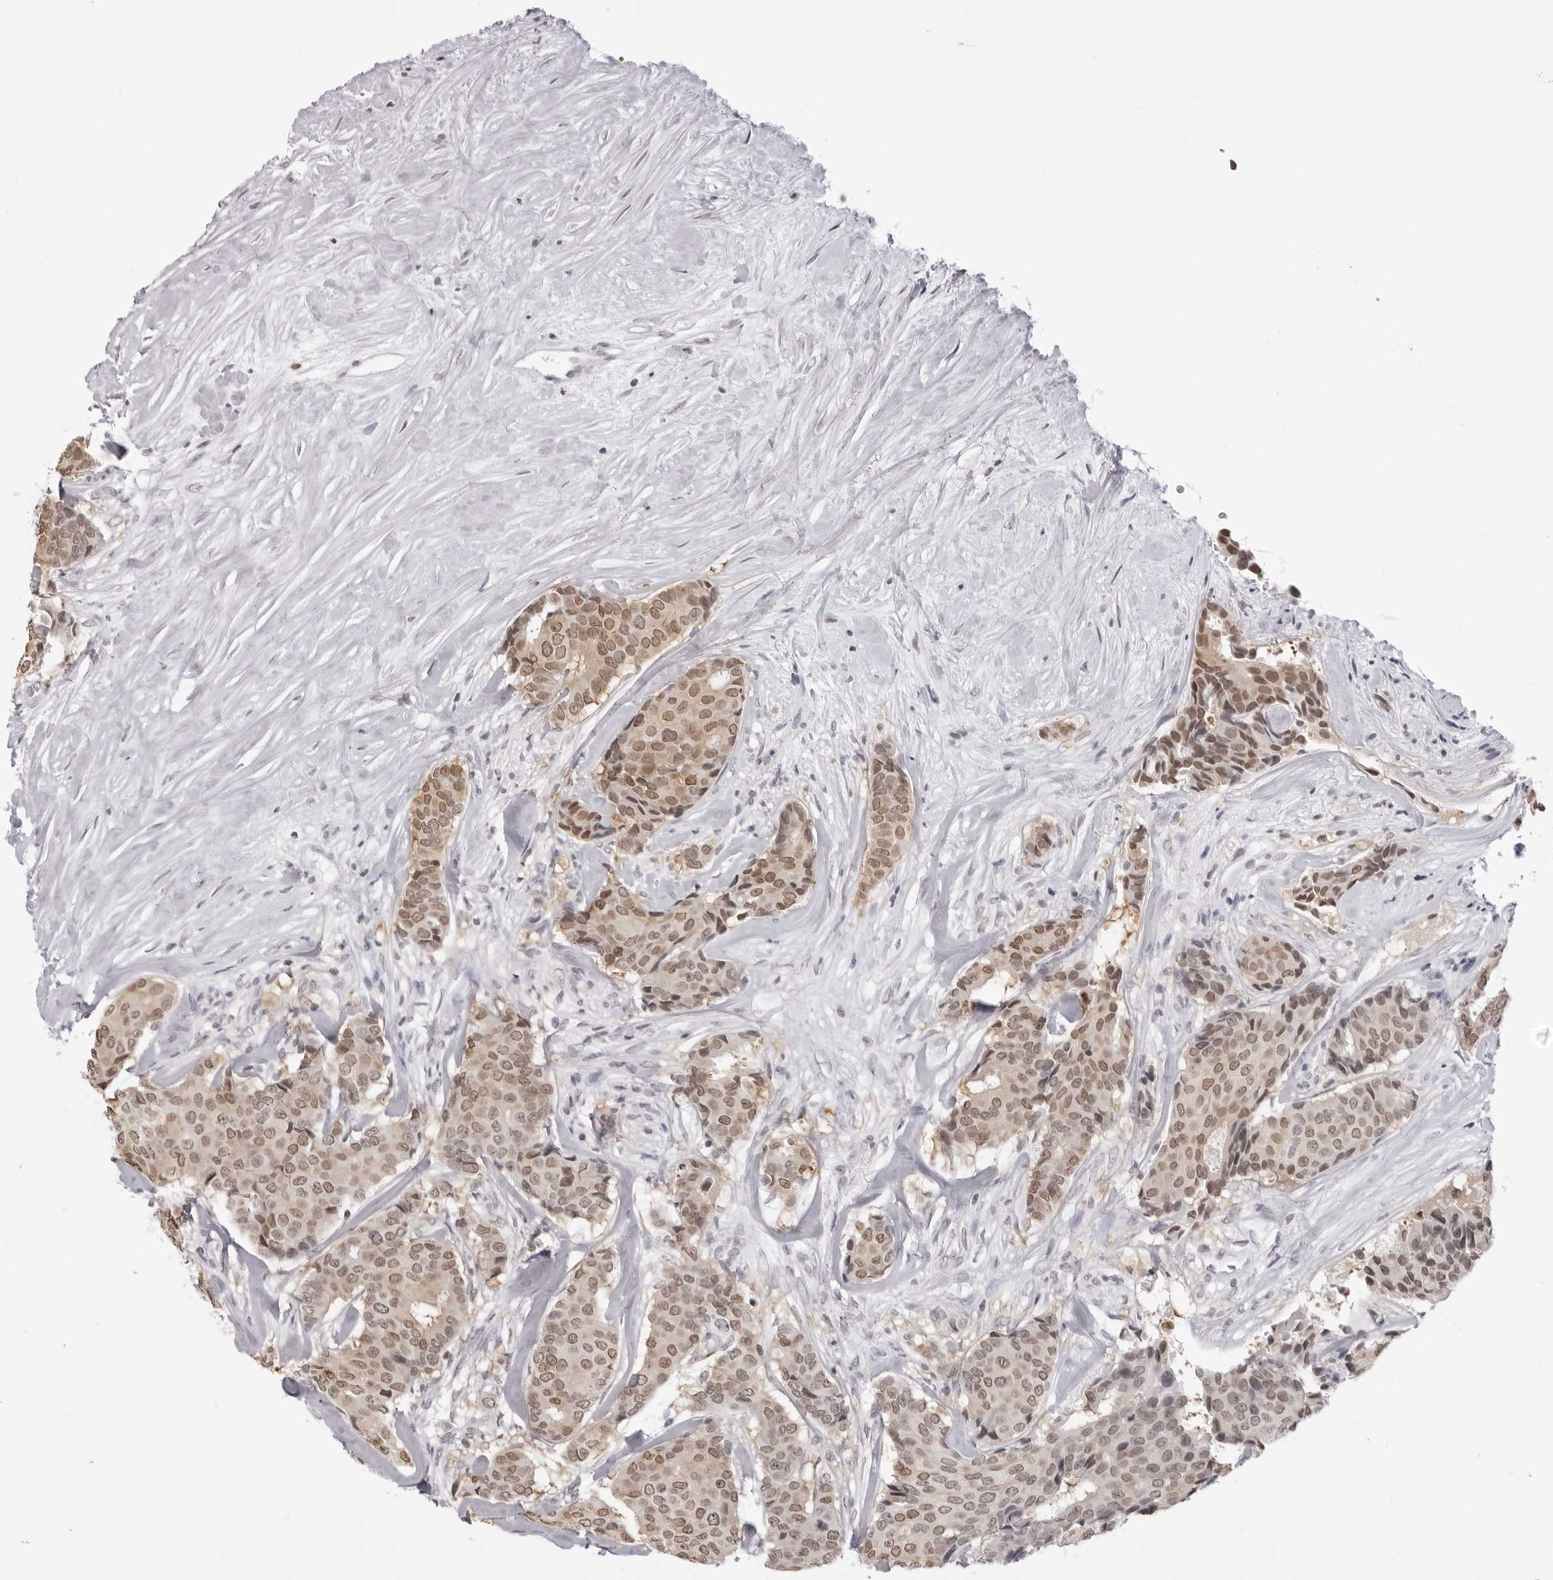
{"staining": {"intensity": "moderate", "quantity": ">75%", "location": "nuclear"}, "tissue": "breast cancer", "cell_type": "Tumor cells", "image_type": "cancer", "snomed": [{"axis": "morphology", "description": "Duct carcinoma"}, {"axis": "topography", "description": "Breast"}], "caption": "Human breast cancer (infiltrating ductal carcinoma) stained for a protein (brown) displays moderate nuclear positive staining in approximately >75% of tumor cells.", "gene": "HSPA4", "patient": {"sex": "female", "age": 75}}